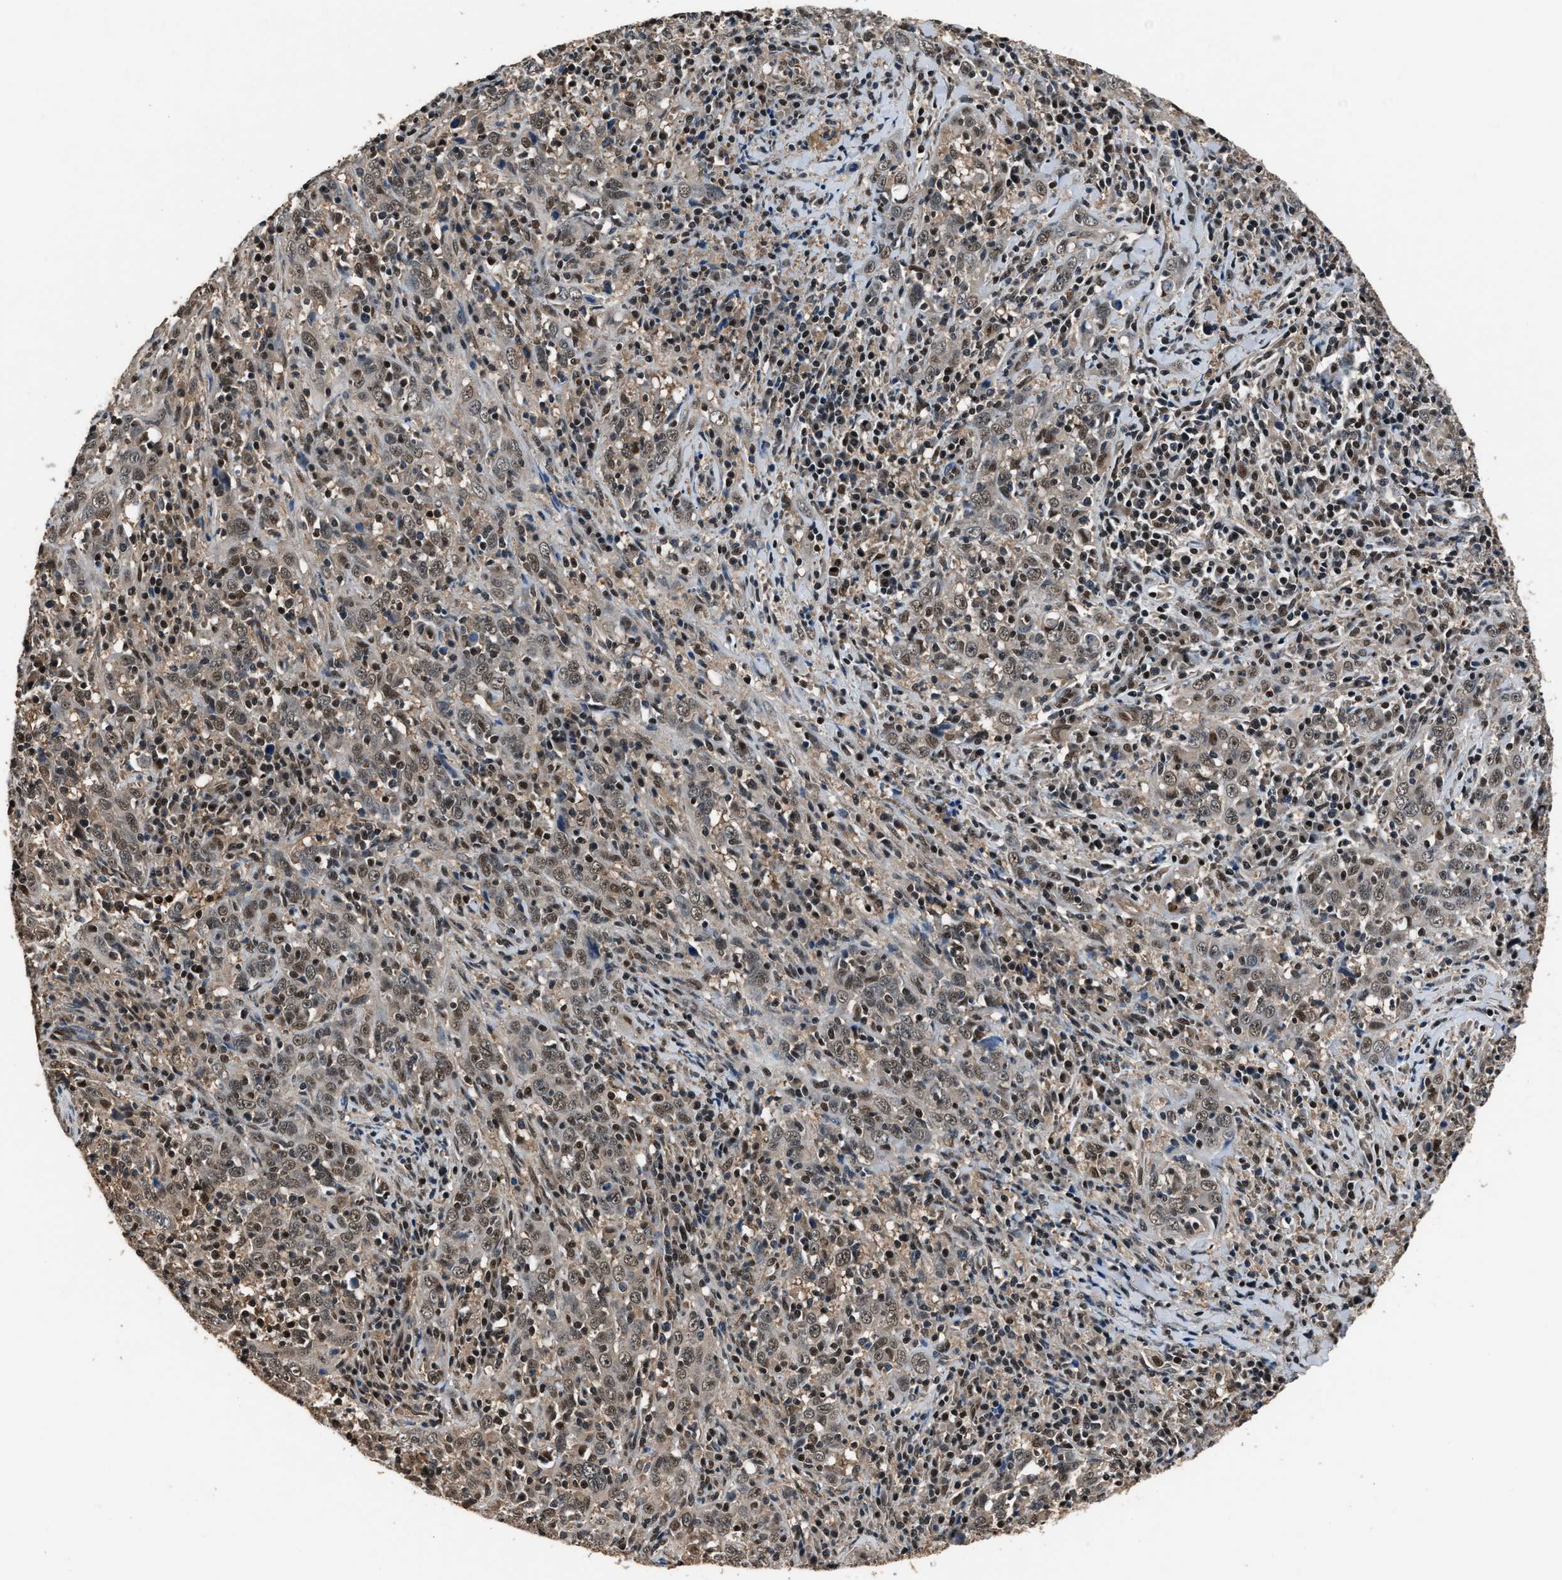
{"staining": {"intensity": "weak", "quantity": "25%-75%", "location": "nuclear"}, "tissue": "cervical cancer", "cell_type": "Tumor cells", "image_type": "cancer", "snomed": [{"axis": "morphology", "description": "Squamous cell carcinoma, NOS"}, {"axis": "topography", "description": "Cervix"}], "caption": "A low amount of weak nuclear staining is seen in about 25%-75% of tumor cells in cervical squamous cell carcinoma tissue.", "gene": "DFFA", "patient": {"sex": "female", "age": 46}}